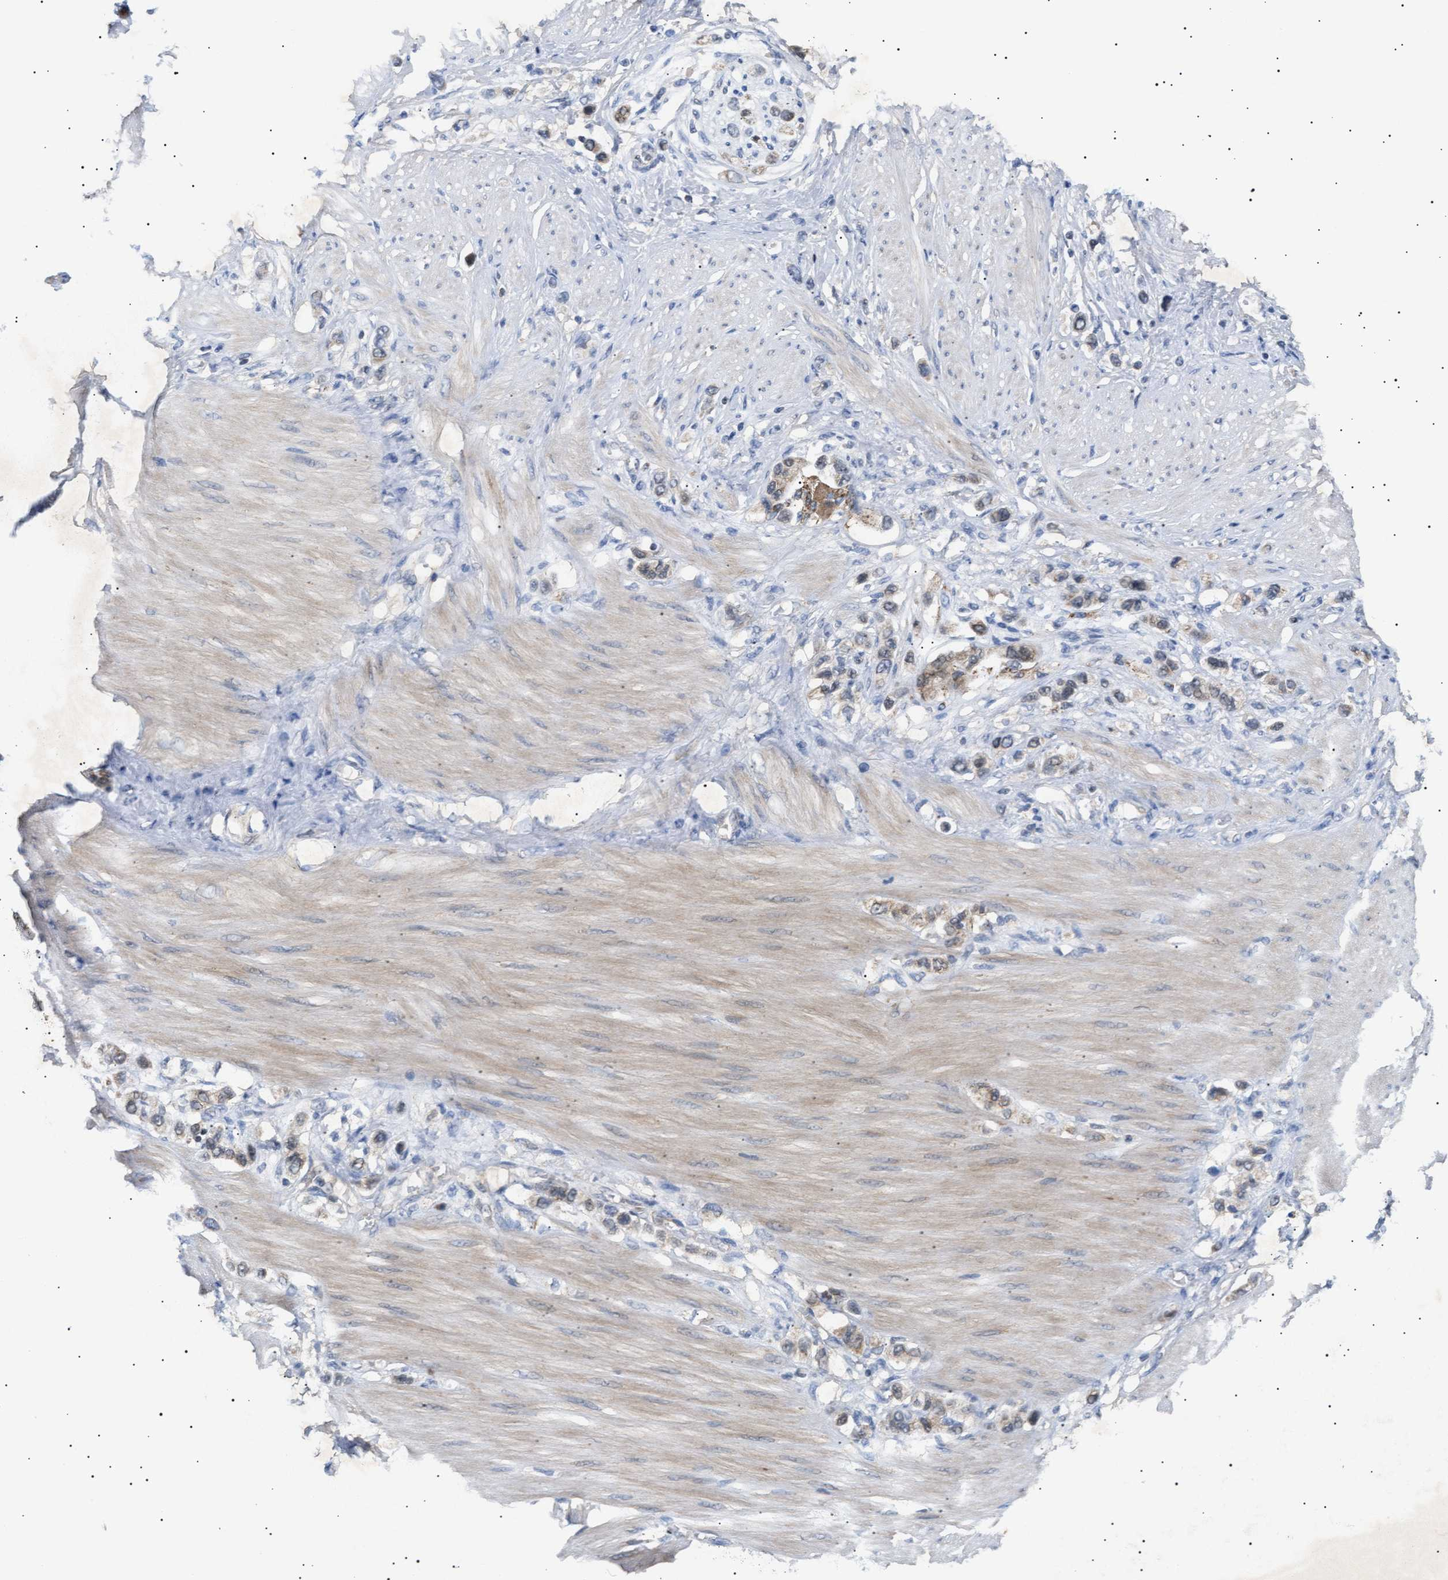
{"staining": {"intensity": "moderate", "quantity": "25%-75%", "location": "cytoplasmic/membranous"}, "tissue": "stomach cancer", "cell_type": "Tumor cells", "image_type": "cancer", "snomed": [{"axis": "morphology", "description": "Adenocarcinoma, NOS"}, {"axis": "topography", "description": "Stomach"}], "caption": "Human adenocarcinoma (stomach) stained with a protein marker shows moderate staining in tumor cells.", "gene": "SIRT5", "patient": {"sex": "female", "age": 65}}